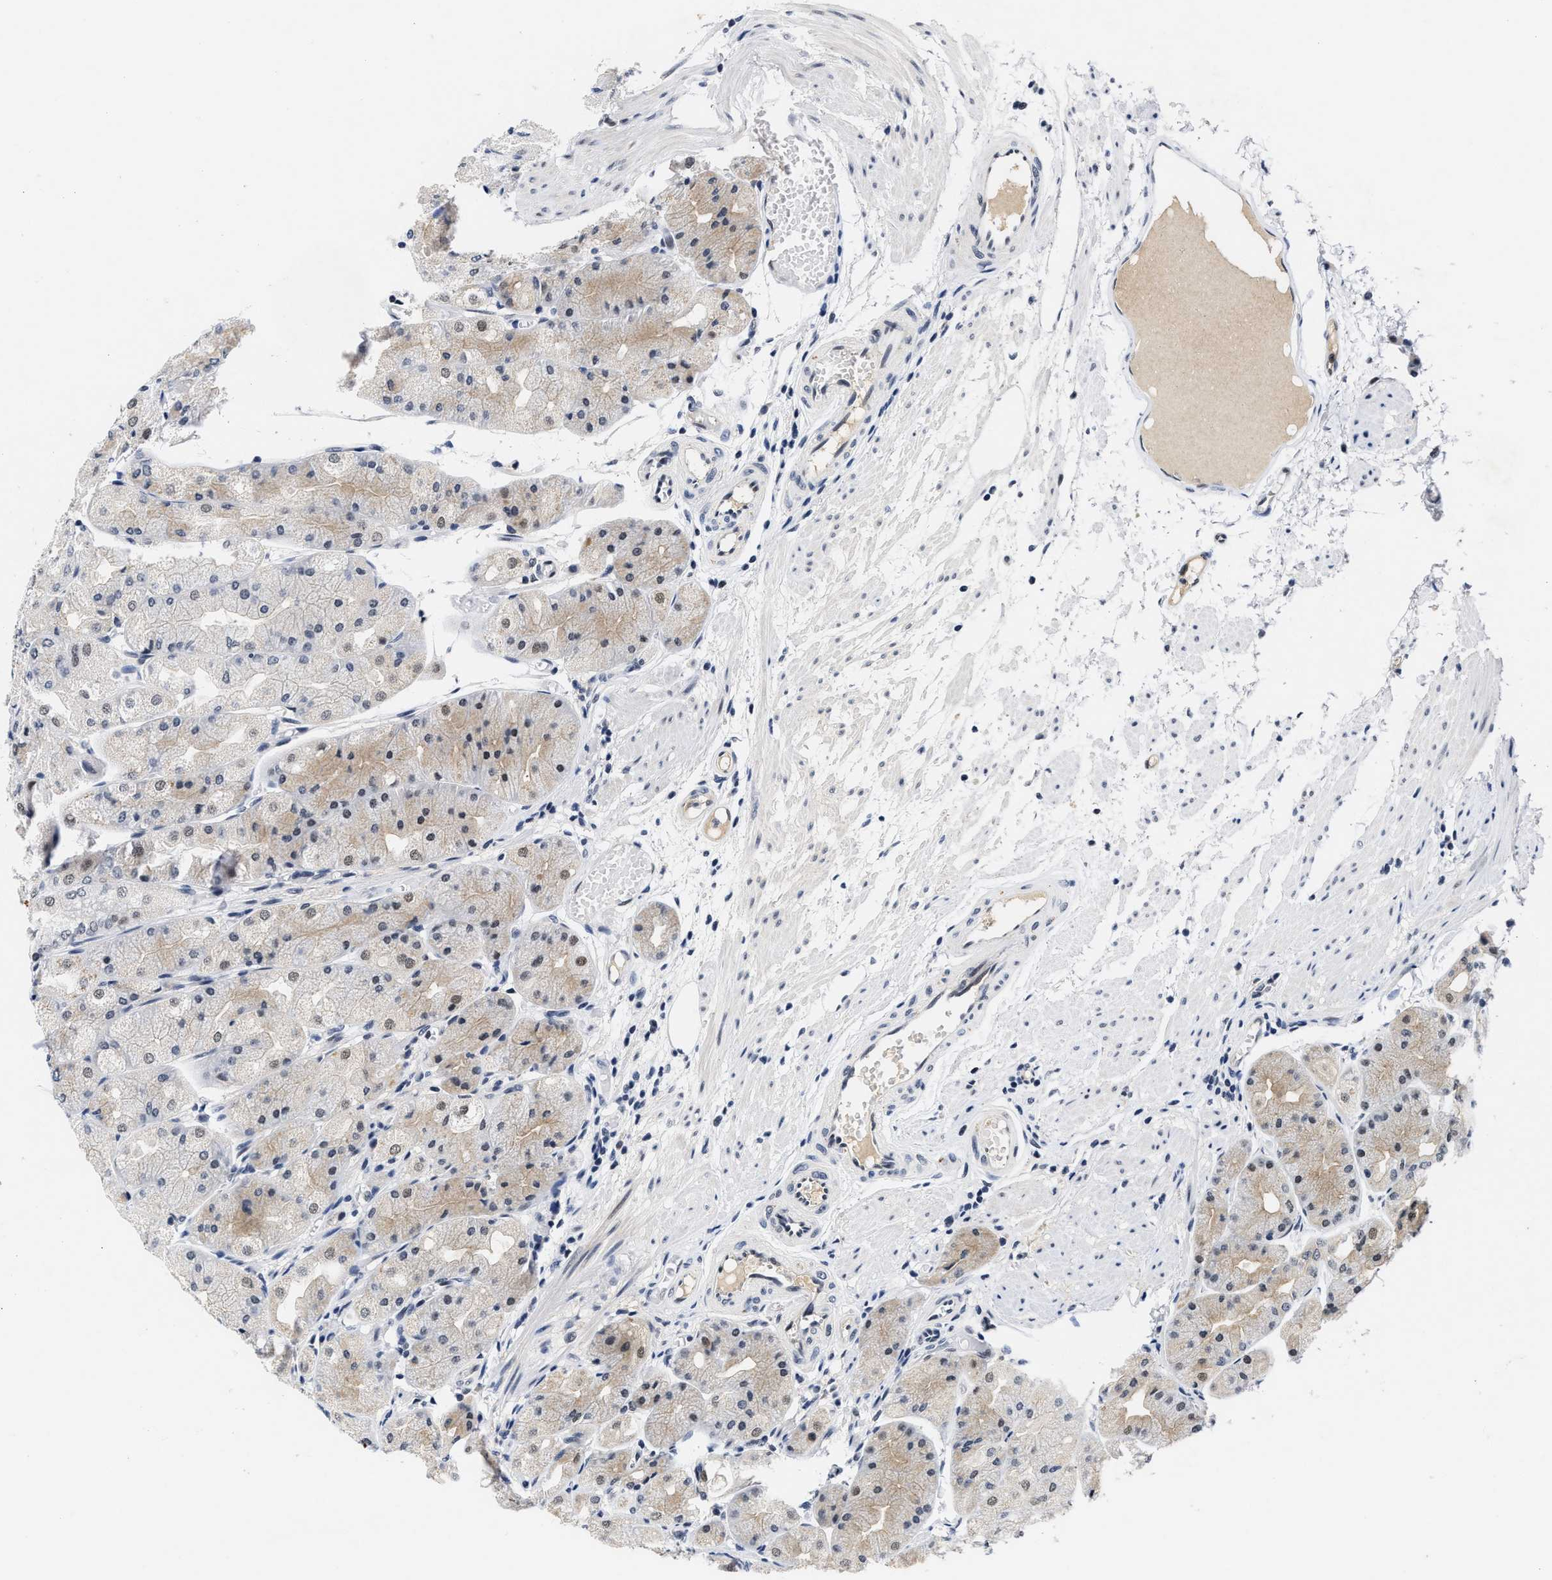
{"staining": {"intensity": "moderate", "quantity": "25%-75%", "location": "cytoplasmic/membranous,nuclear"}, "tissue": "stomach", "cell_type": "Glandular cells", "image_type": "normal", "snomed": [{"axis": "morphology", "description": "Normal tissue, NOS"}, {"axis": "topography", "description": "Stomach, upper"}], "caption": "Protein staining demonstrates moderate cytoplasmic/membranous,nuclear positivity in approximately 25%-75% of glandular cells in normal stomach. The staining was performed using DAB, with brown indicating positive protein expression. Nuclei are stained blue with hematoxylin.", "gene": "INIP", "patient": {"sex": "male", "age": 72}}